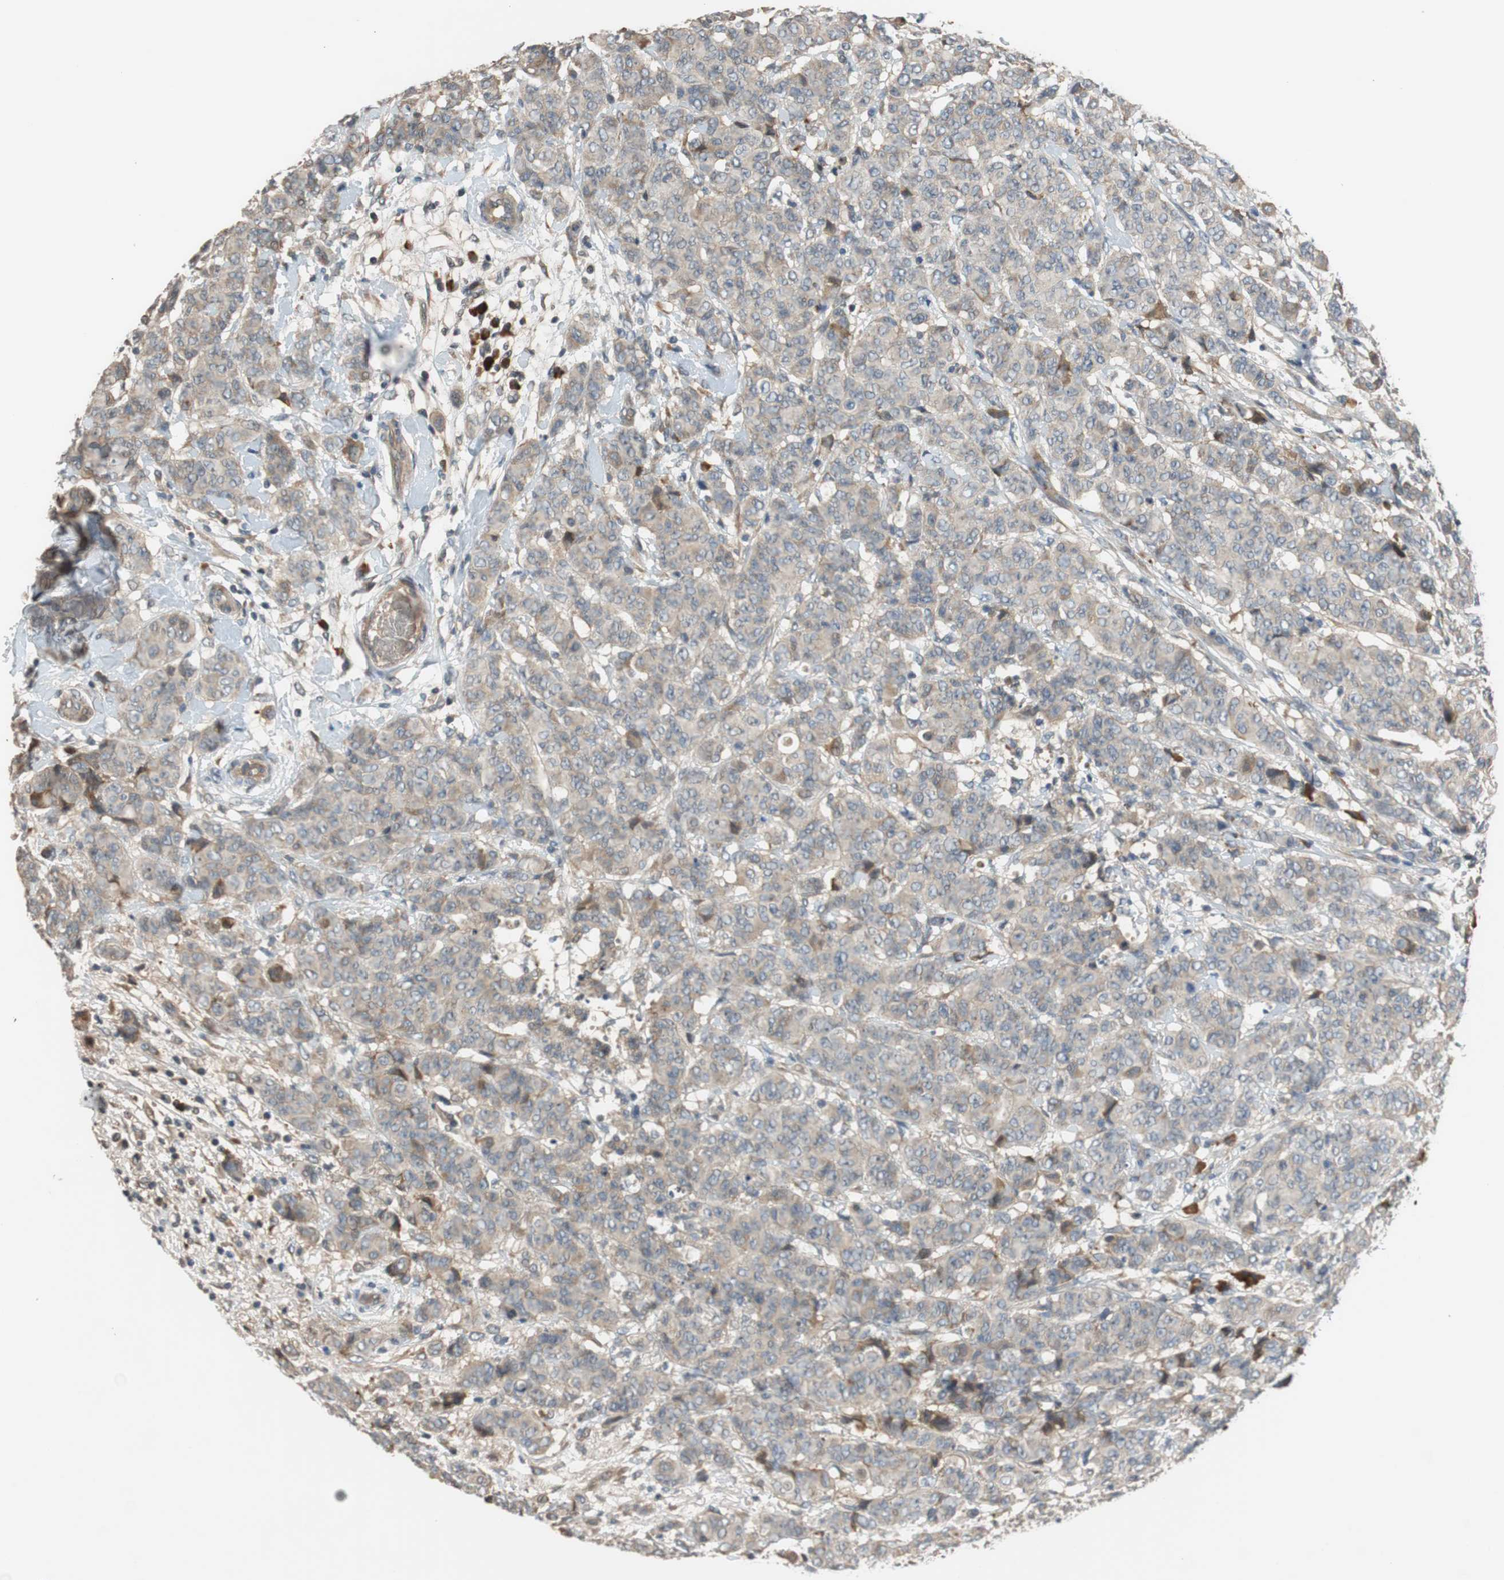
{"staining": {"intensity": "negative", "quantity": "none", "location": "none"}, "tissue": "breast cancer", "cell_type": "Tumor cells", "image_type": "cancer", "snomed": [{"axis": "morphology", "description": "Duct carcinoma"}, {"axis": "topography", "description": "Breast"}], "caption": "A micrograph of human breast invasive ductal carcinoma is negative for staining in tumor cells.", "gene": "C4A", "patient": {"sex": "female", "age": 40}}